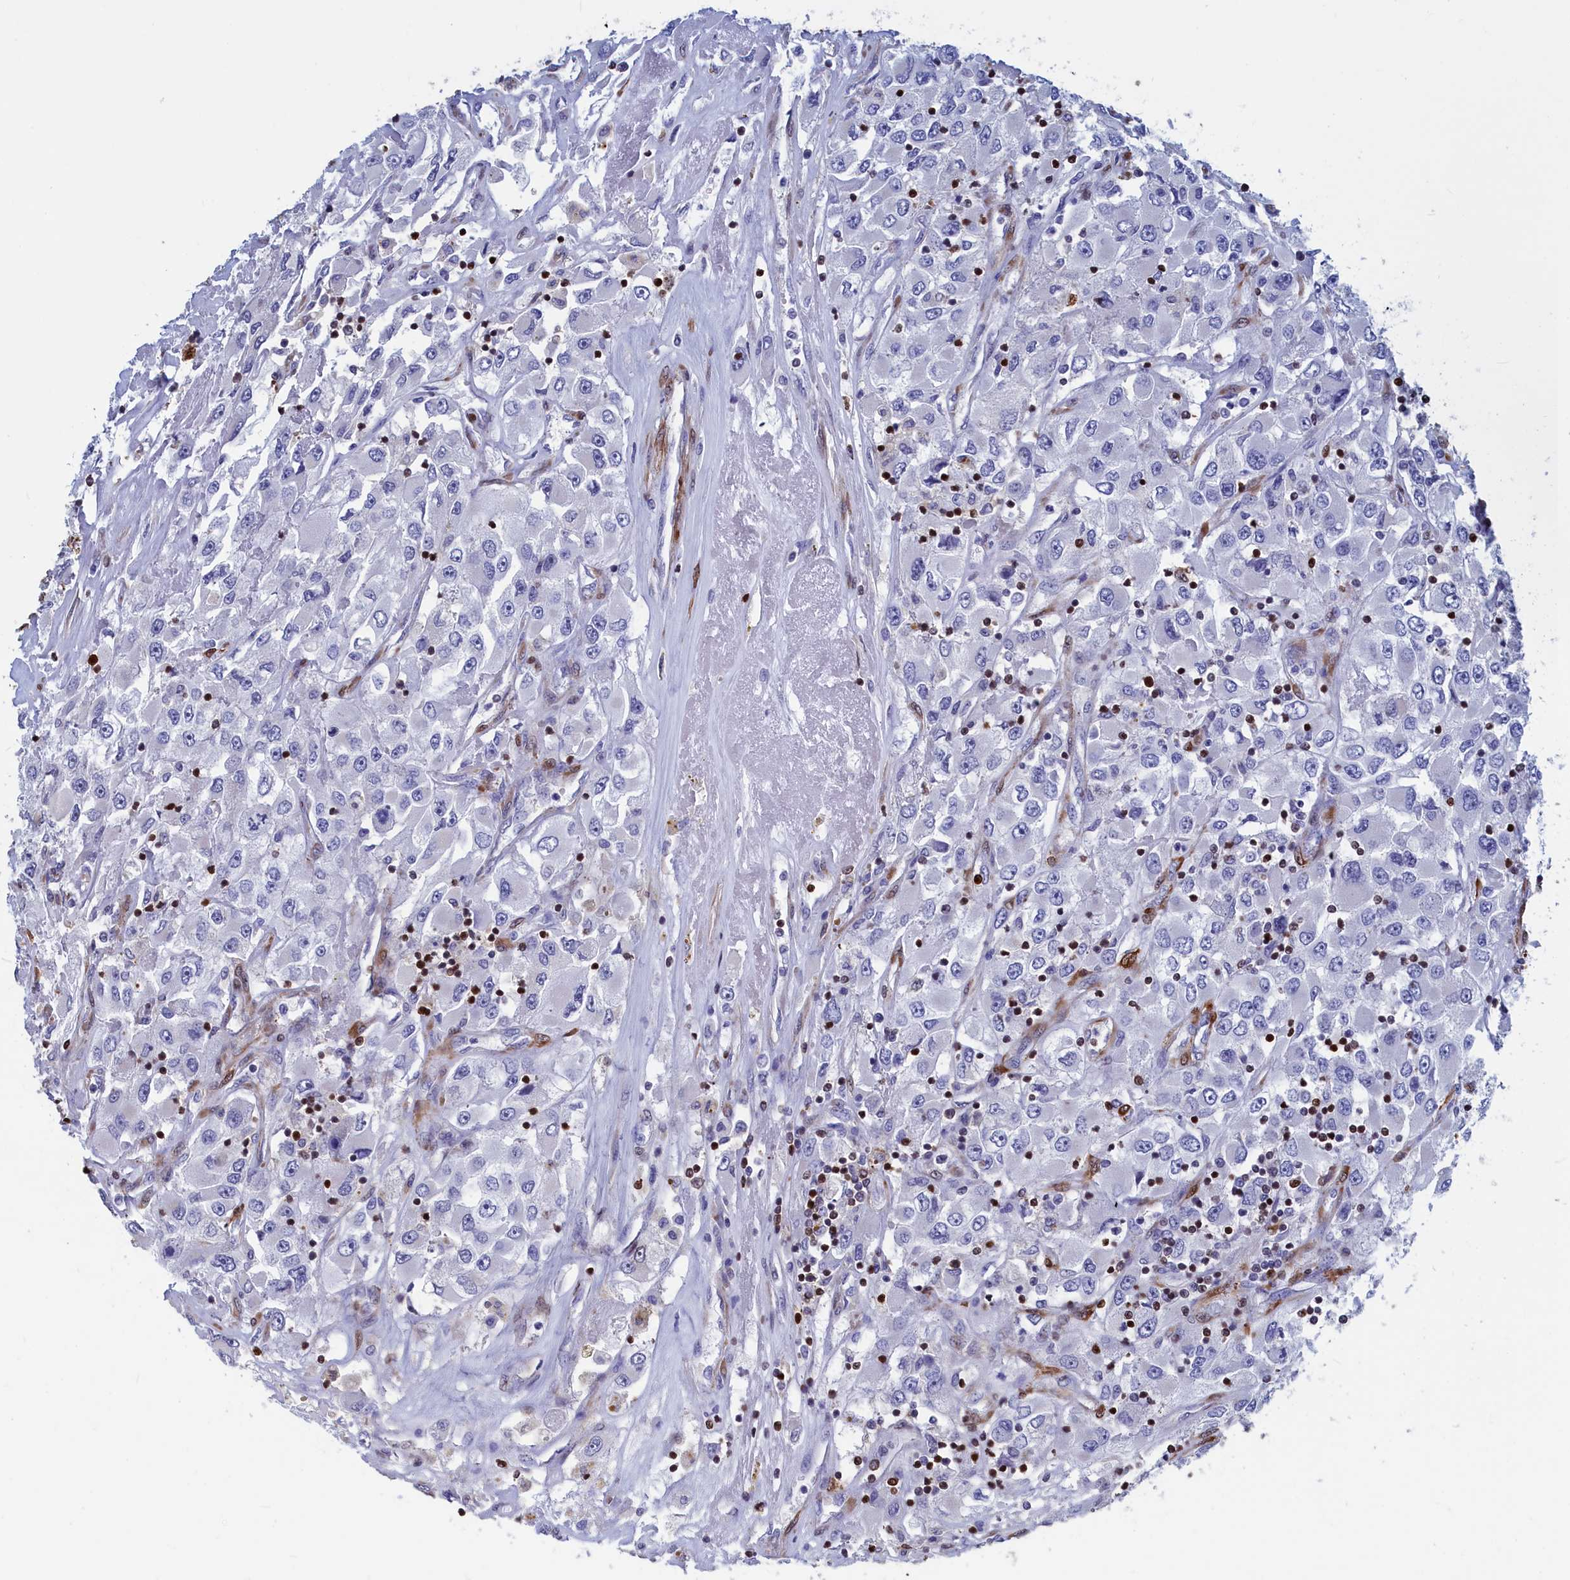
{"staining": {"intensity": "negative", "quantity": "none", "location": "none"}, "tissue": "renal cancer", "cell_type": "Tumor cells", "image_type": "cancer", "snomed": [{"axis": "morphology", "description": "Adenocarcinoma, NOS"}, {"axis": "topography", "description": "Kidney"}], "caption": "Tumor cells are negative for protein expression in human renal adenocarcinoma. (Stains: DAB immunohistochemistry with hematoxylin counter stain, Microscopy: brightfield microscopy at high magnification).", "gene": "CRIP1", "patient": {"sex": "female", "age": 52}}